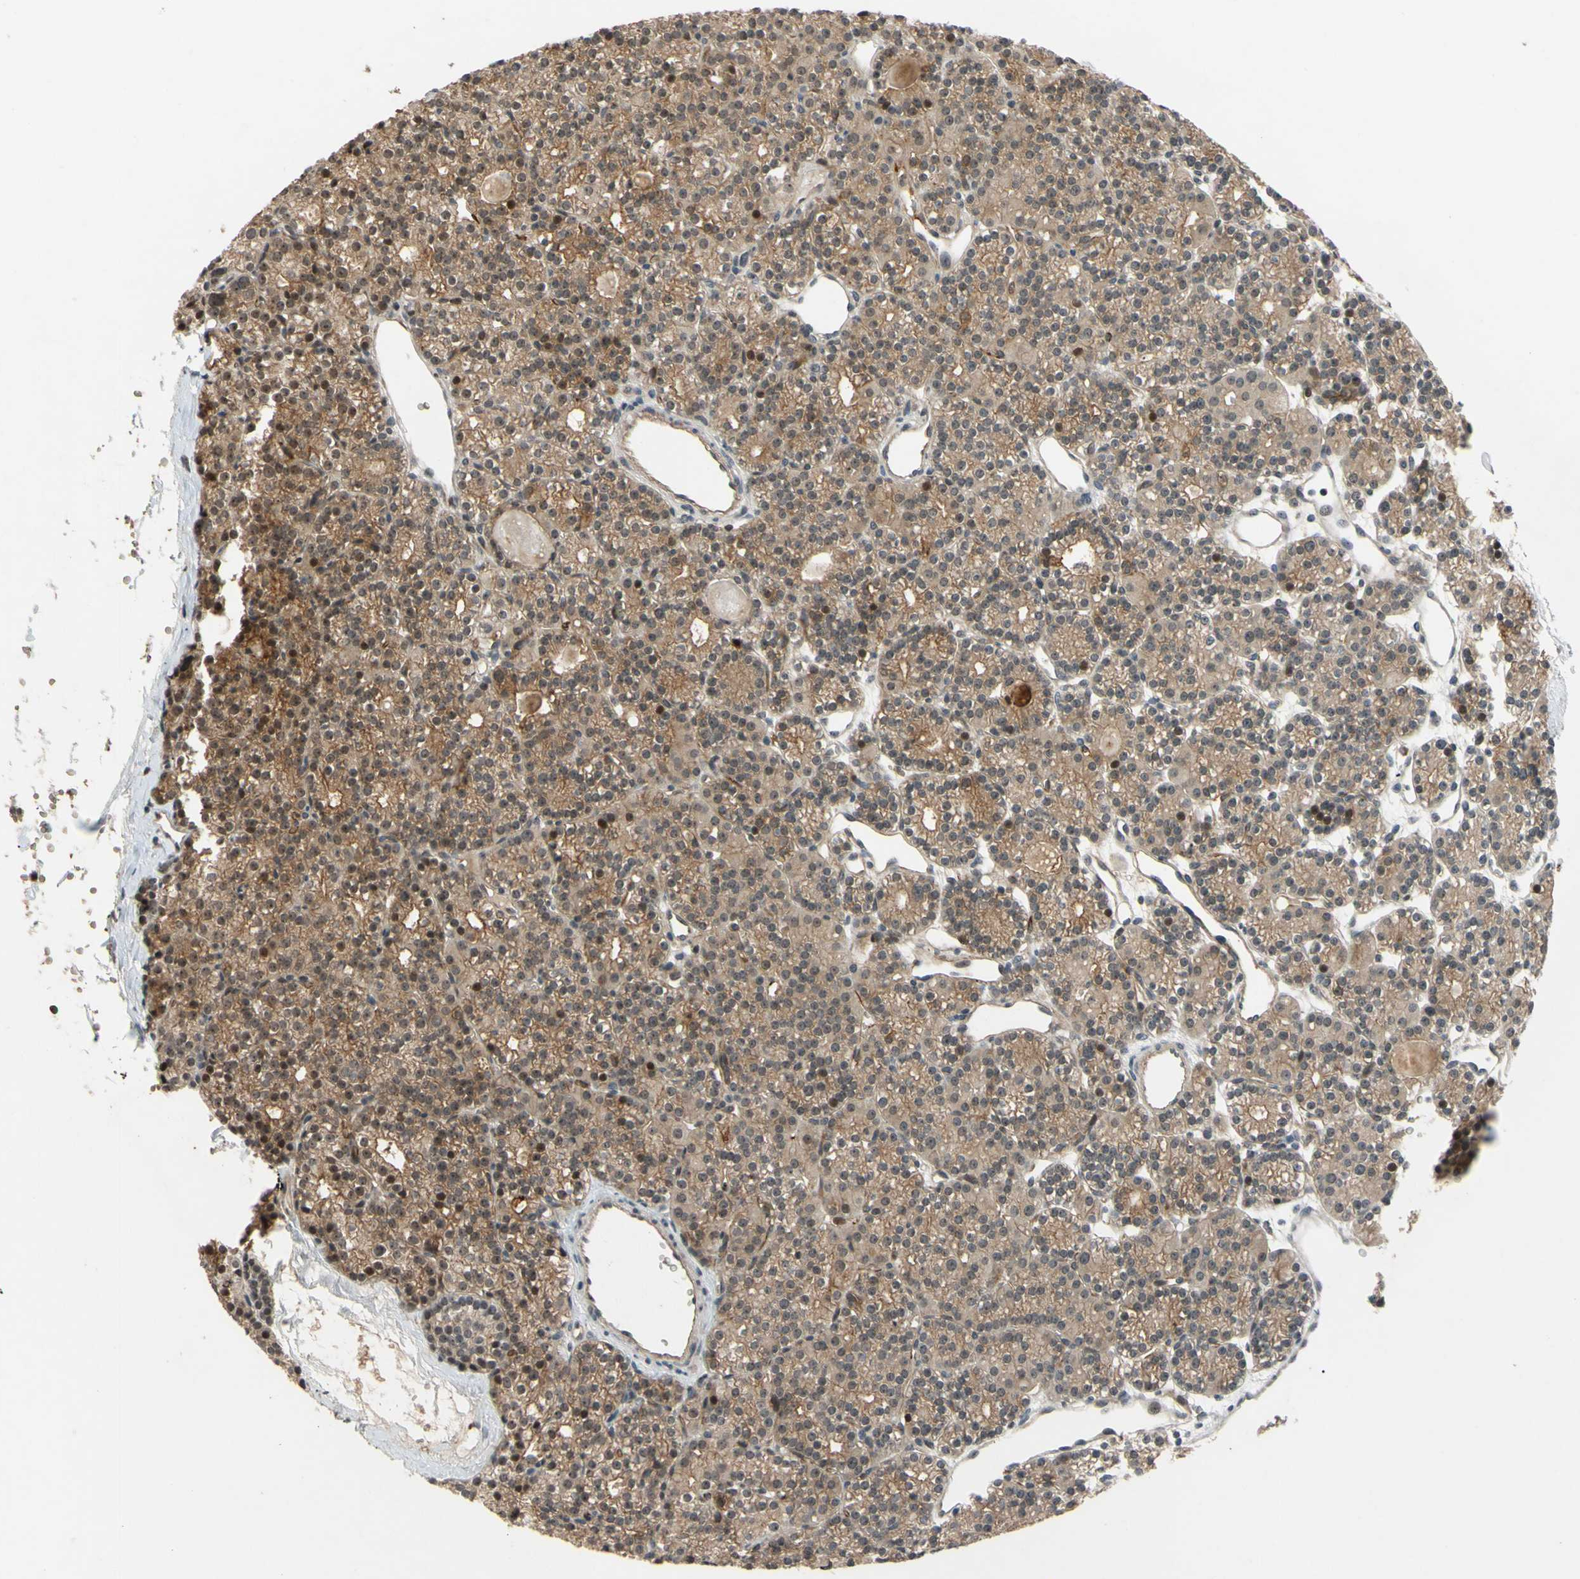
{"staining": {"intensity": "moderate", "quantity": ">75%", "location": "cytoplasmic/membranous"}, "tissue": "parathyroid gland", "cell_type": "Glandular cells", "image_type": "normal", "snomed": [{"axis": "morphology", "description": "Normal tissue, NOS"}, {"axis": "topography", "description": "Parathyroid gland"}], "caption": "Immunohistochemical staining of benign human parathyroid gland reveals medium levels of moderate cytoplasmic/membranous expression in about >75% of glandular cells. (Stains: DAB in brown, nuclei in blue, Microscopy: brightfield microscopy at high magnification).", "gene": "ALK", "patient": {"sex": "female", "age": 64}}